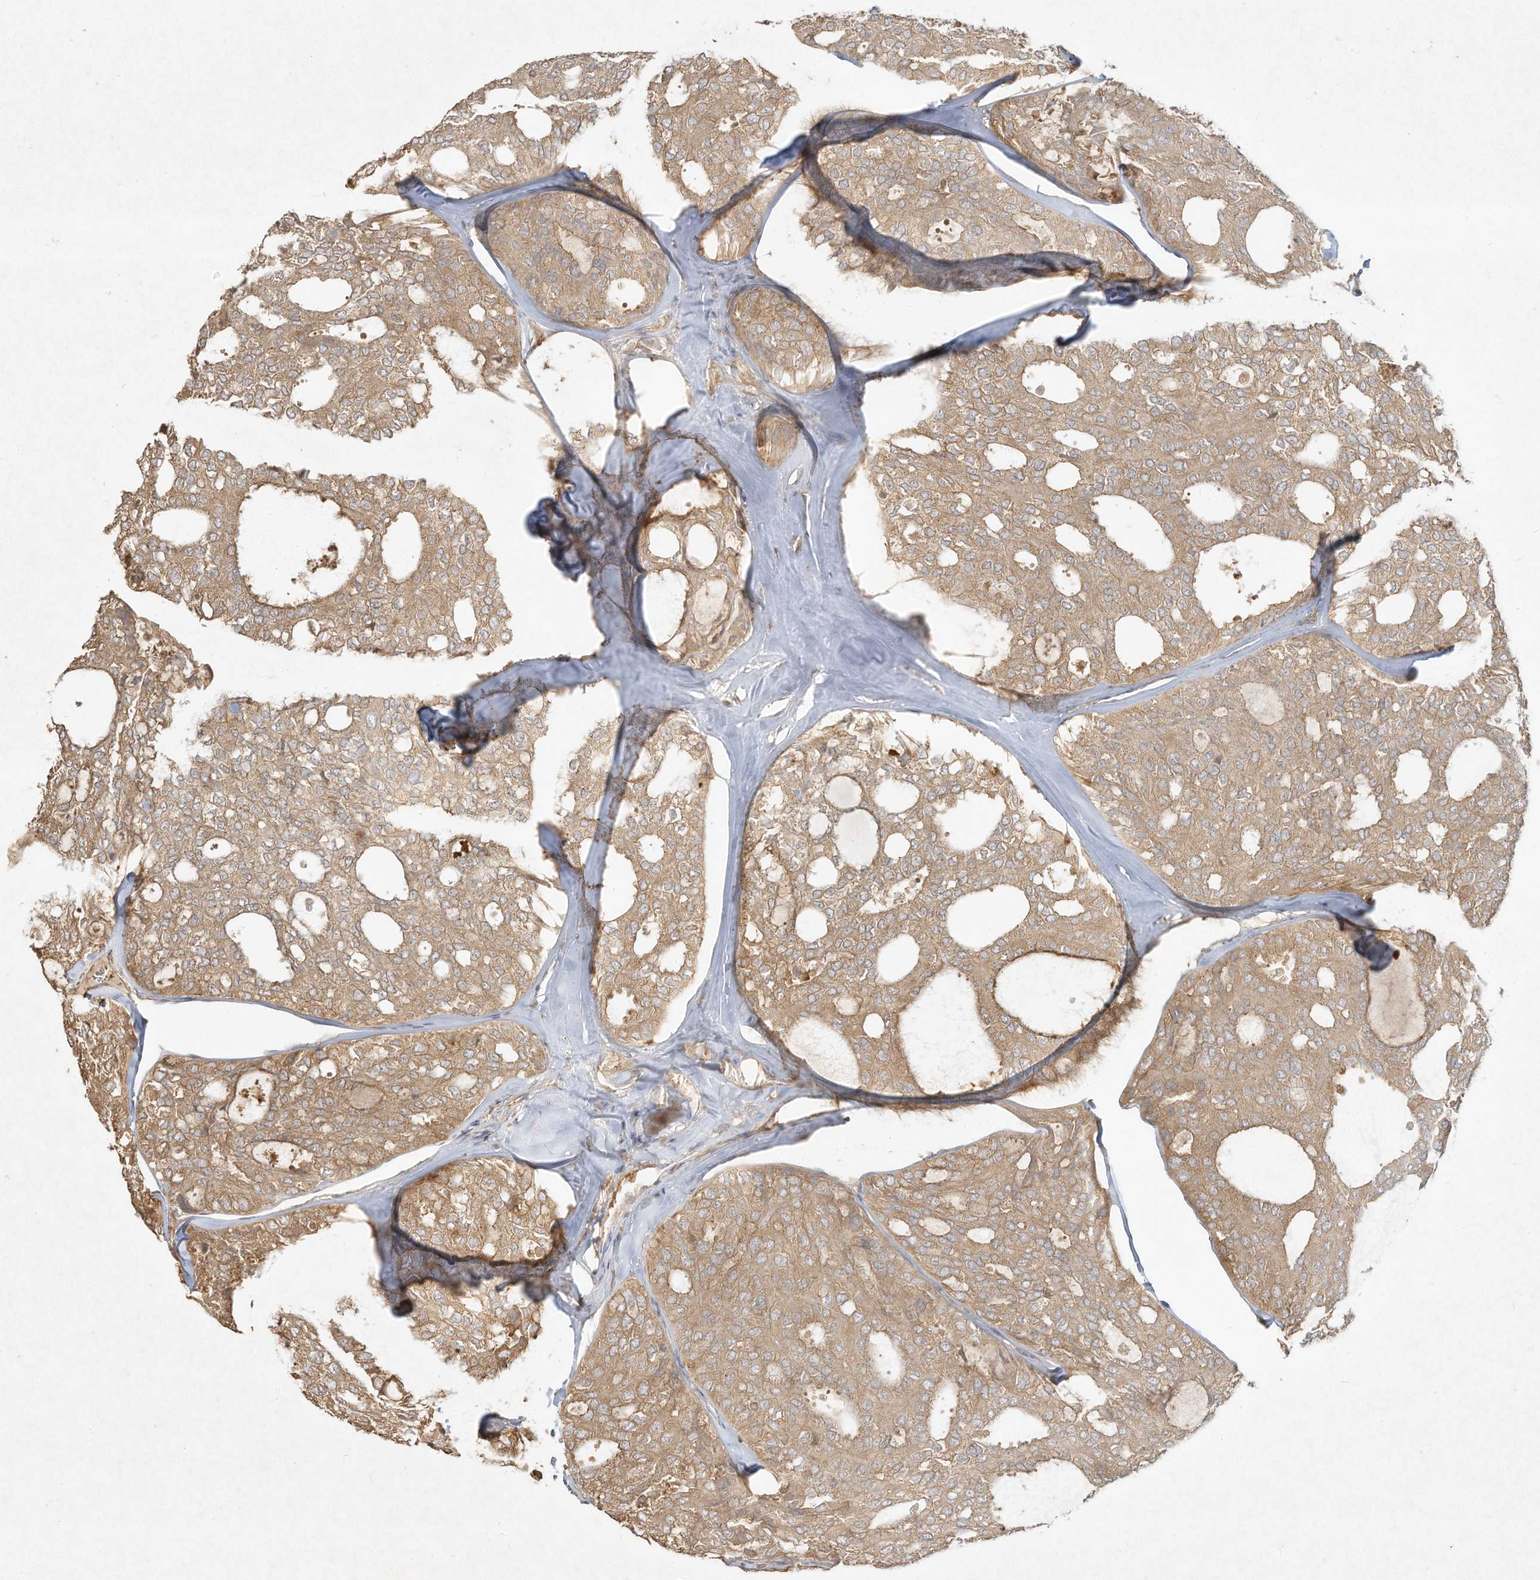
{"staining": {"intensity": "moderate", "quantity": ">75%", "location": "cytoplasmic/membranous"}, "tissue": "thyroid cancer", "cell_type": "Tumor cells", "image_type": "cancer", "snomed": [{"axis": "morphology", "description": "Follicular adenoma carcinoma, NOS"}, {"axis": "topography", "description": "Thyroid gland"}], "caption": "IHC histopathology image of human thyroid cancer (follicular adenoma carcinoma) stained for a protein (brown), which shows medium levels of moderate cytoplasmic/membranous expression in about >75% of tumor cells.", "gene": "DYNC1I2", "patient": {"sex": "male", "age": 75}}